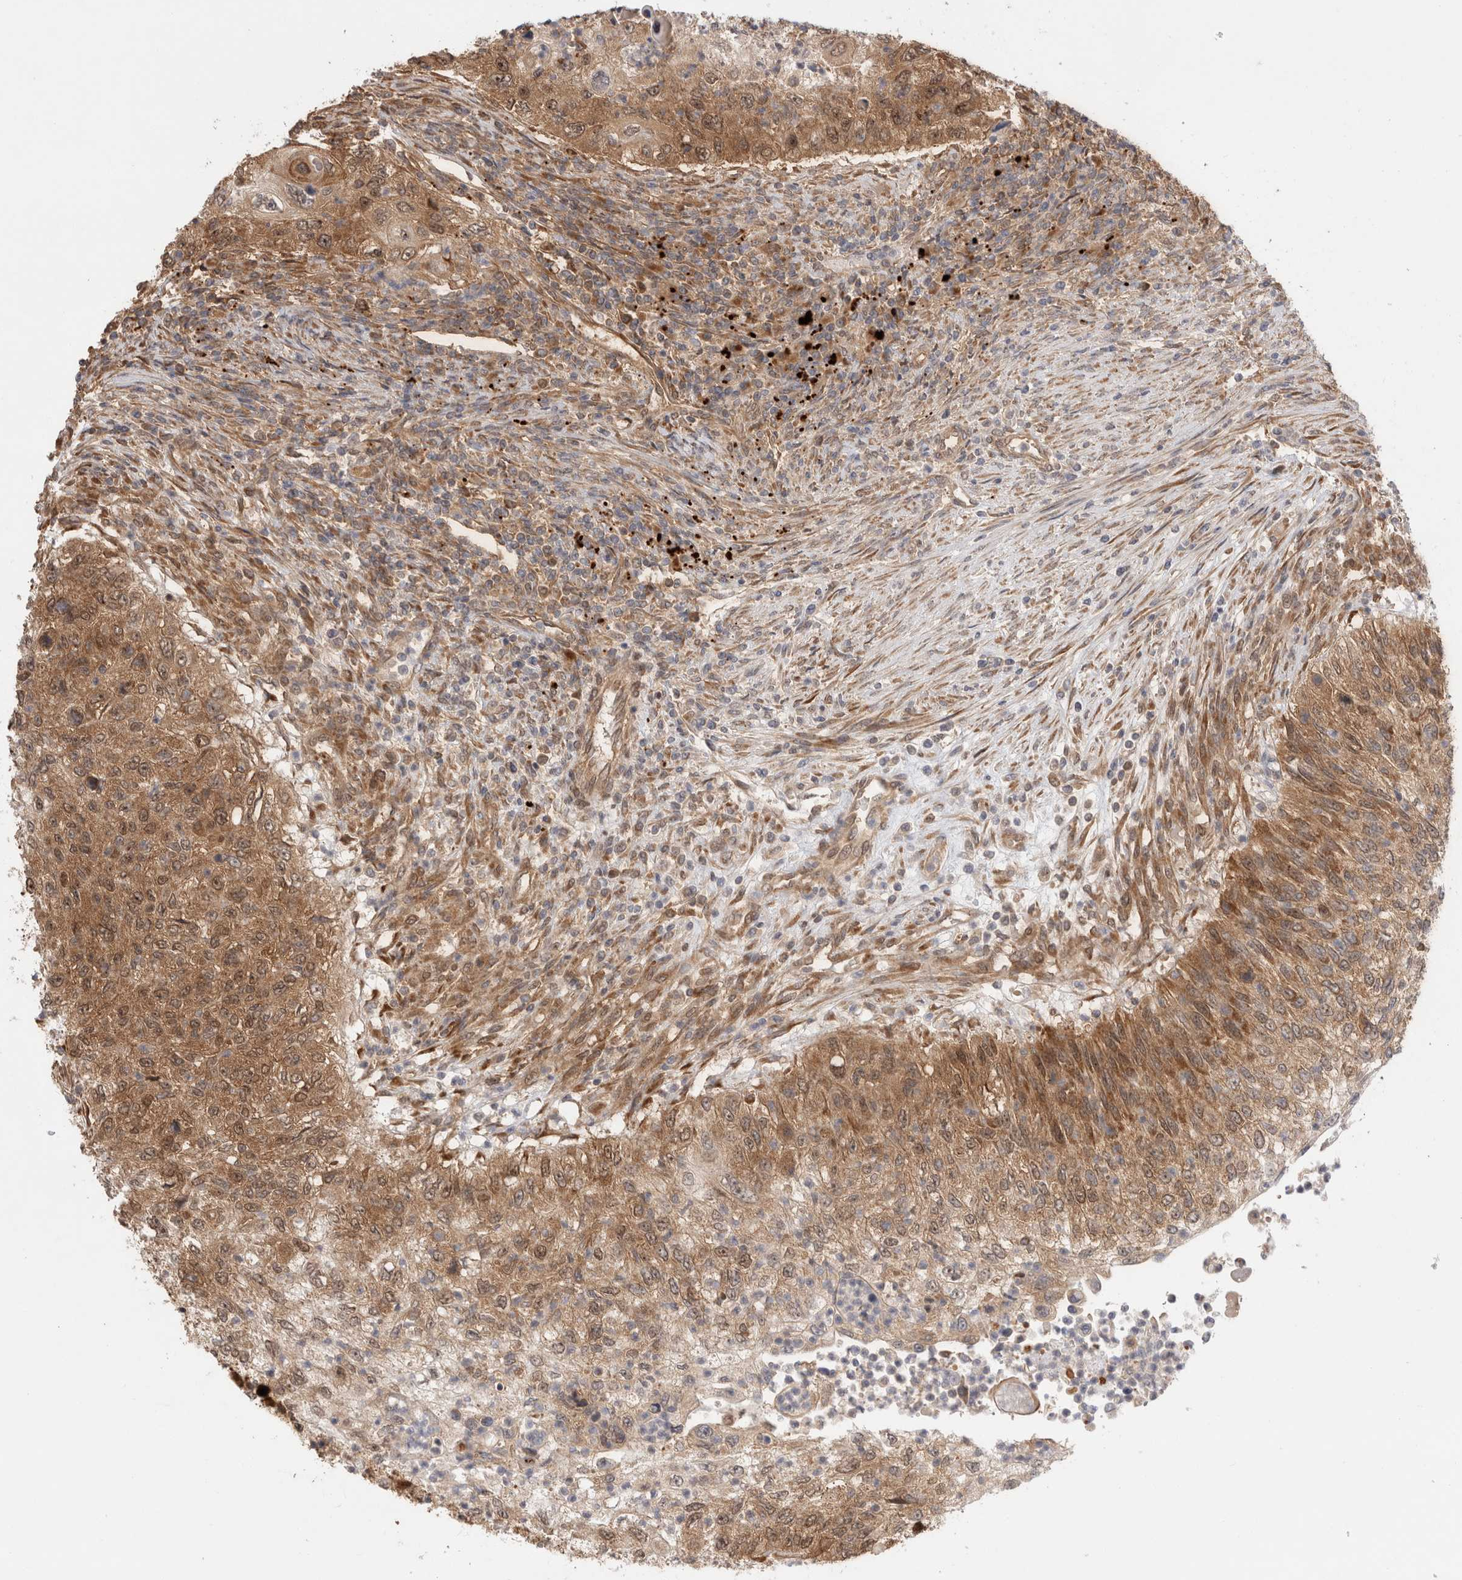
{"staining": {"intensity": "moderate", "quantity": ">75%", "location": "cytoplasmic/membranous"}, "tissue": "urothelial cancer", "cell_type": "Tumor cells", "image_type": "cancer", "snomed": [{"axis": "morphology", "description": "Urothelial carcinoma, High grade"}, {"axis": "topography", "description": "Urinary bladder"}], "caption": "A high-resolution photomicrograph shows immunohistochemistry (IHC) staining of high-grade urothelial carcinoma, which reveals moderate cytoplasmic/membranous staining in approximately >75% of tumor cells.", "gene": "ACTL9", "patient": {"sex": "female", "age": 60}}